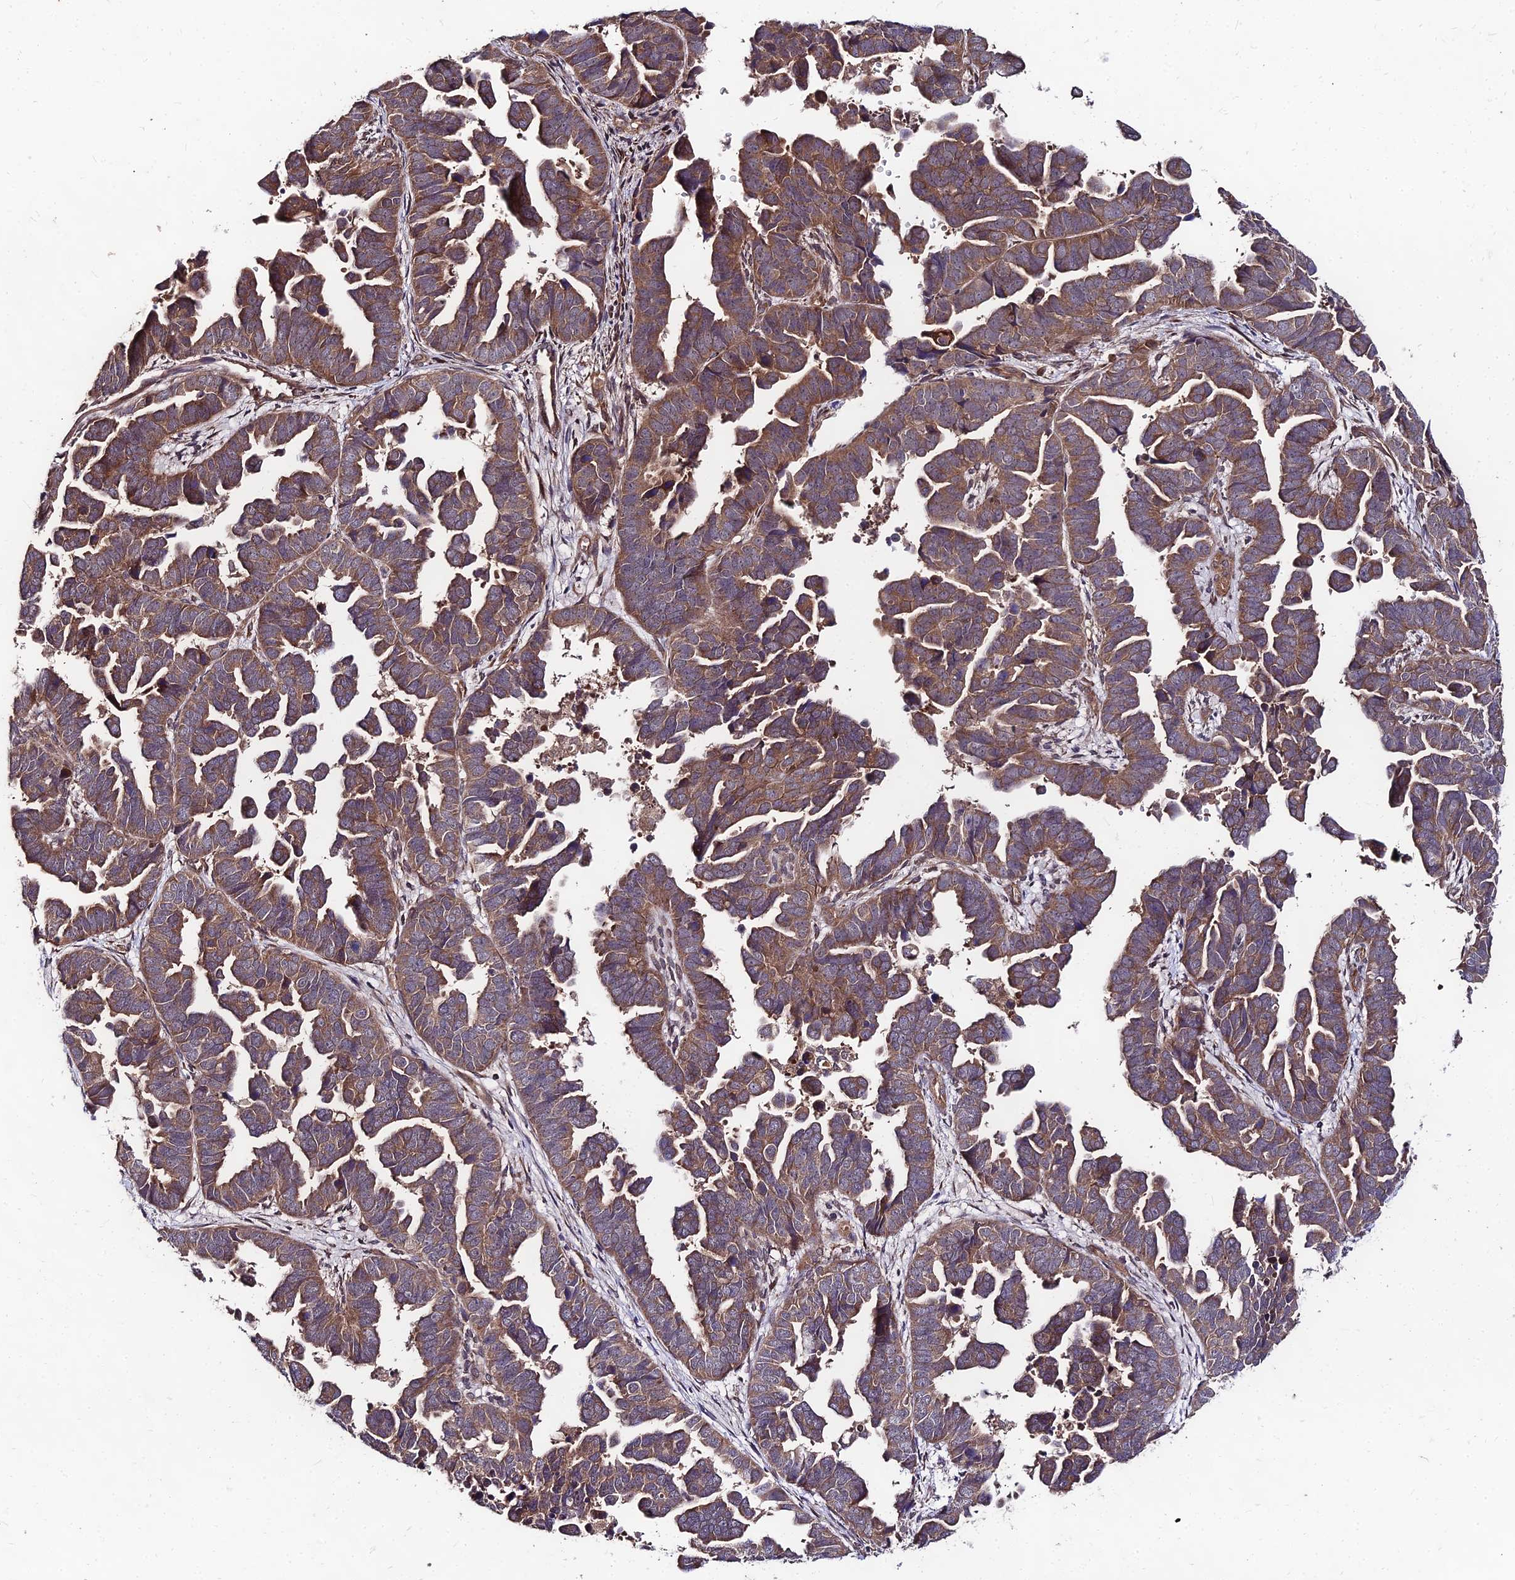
{"staining": {"intensity": "moderate", "quantity": ">75%", "location": "cytoplasmic/membranous"}, "tissue": "endometrial cancer", "cell_type": "Tumor cells", "image_type": "cancer", "snomed": [{"axis": "morphology", "description": "Adenocarcinoma, NOS"}, {"axis": "topography", "description": "Endometrium"}], "caption": "DAB (3,3'-diaminobenzidine) immunohistochemical staining of human endometrial adenocarcinoma shows moderate cytoplasmic/membranous protein expression in approximately >75% of tumor cells.", "gene": "MKKS", "patient": {"sex": "female", "age": 75}}